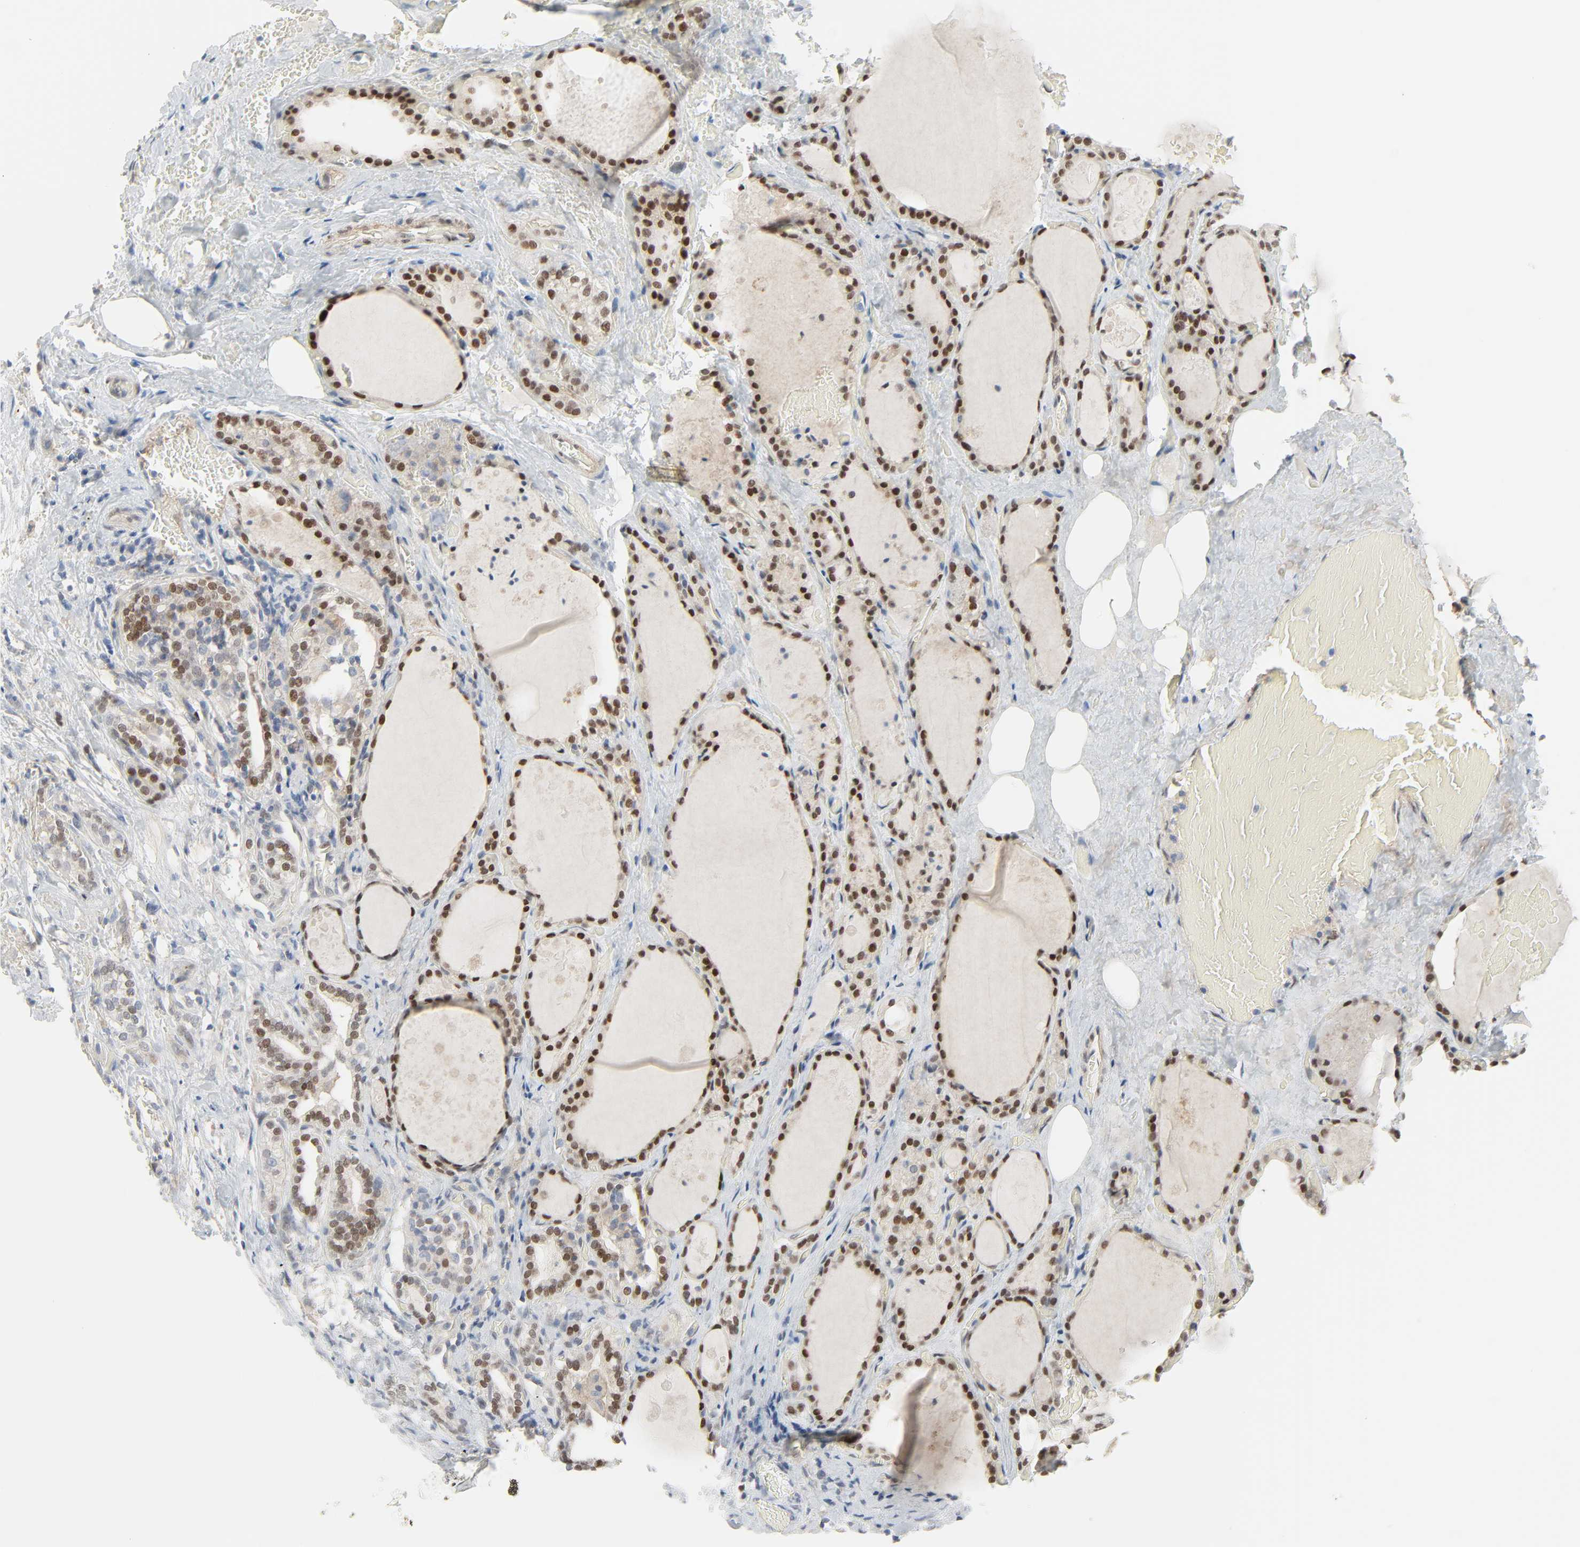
{"staining": {"intensity": "strong", "quantity": ">75%", "location": "nuclear"}, "tissue": "thyroid gland", "cell_type": "Glandular cells", "image_type": "normal", "snomed": [{"axis": "morphology", "description": "Normal tissue, NOS"}, {"axis": "topography", "description": "Thyroid gland"}], "caption": "Protein analysis of benign thyroid gland displays strong nuclear positivity in about >75% of glandular cells.", "gene": "ZBTB16", "patient": {"sex": "male", "age": 61}}